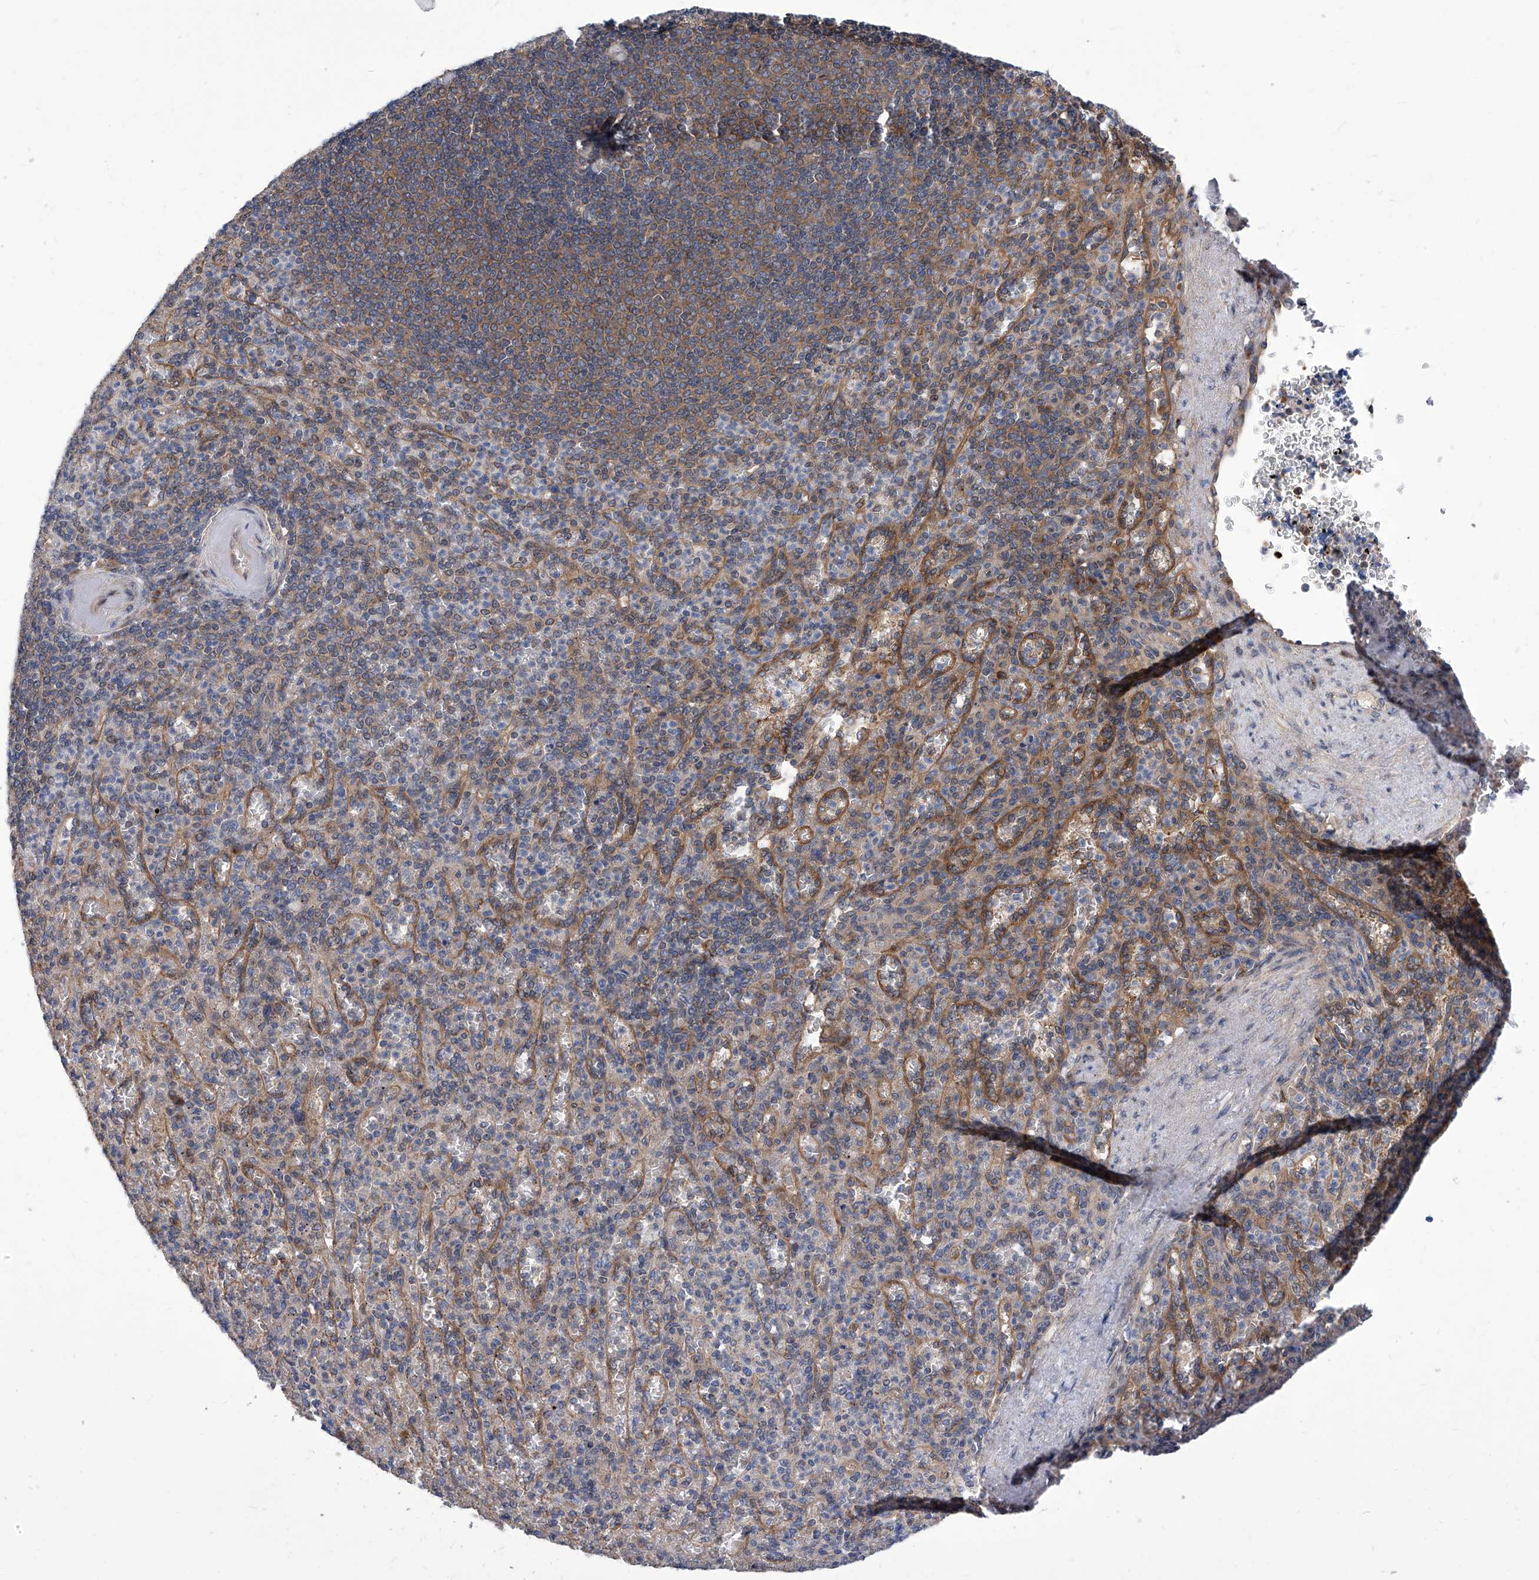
{"staining": {"intensity": "weak", "quantity": "25%-75%", "location": "cytoplasmic/membranous"}, "tissue": "spleen", "cell_type": "Cells in red pulp", "image_type": "normal", "snomed": [{"axis": "morphology", "description": "Normal tissue, NOS"}, {"axis": "topography", "description": "Spleen"}], "caption": "Benign spleen was stained to show a protein in brown. There is low levels of weak cytoplasmic/membranous expression in approximately 25%-75% of cells in red pulp. The staining is performed using DAB brown chromogen to label protein expression. The nuclei are counter-stained blue using hematoxylin.", "gene": "TJAP1", "patient": {"sex": "female", "age": 74}}